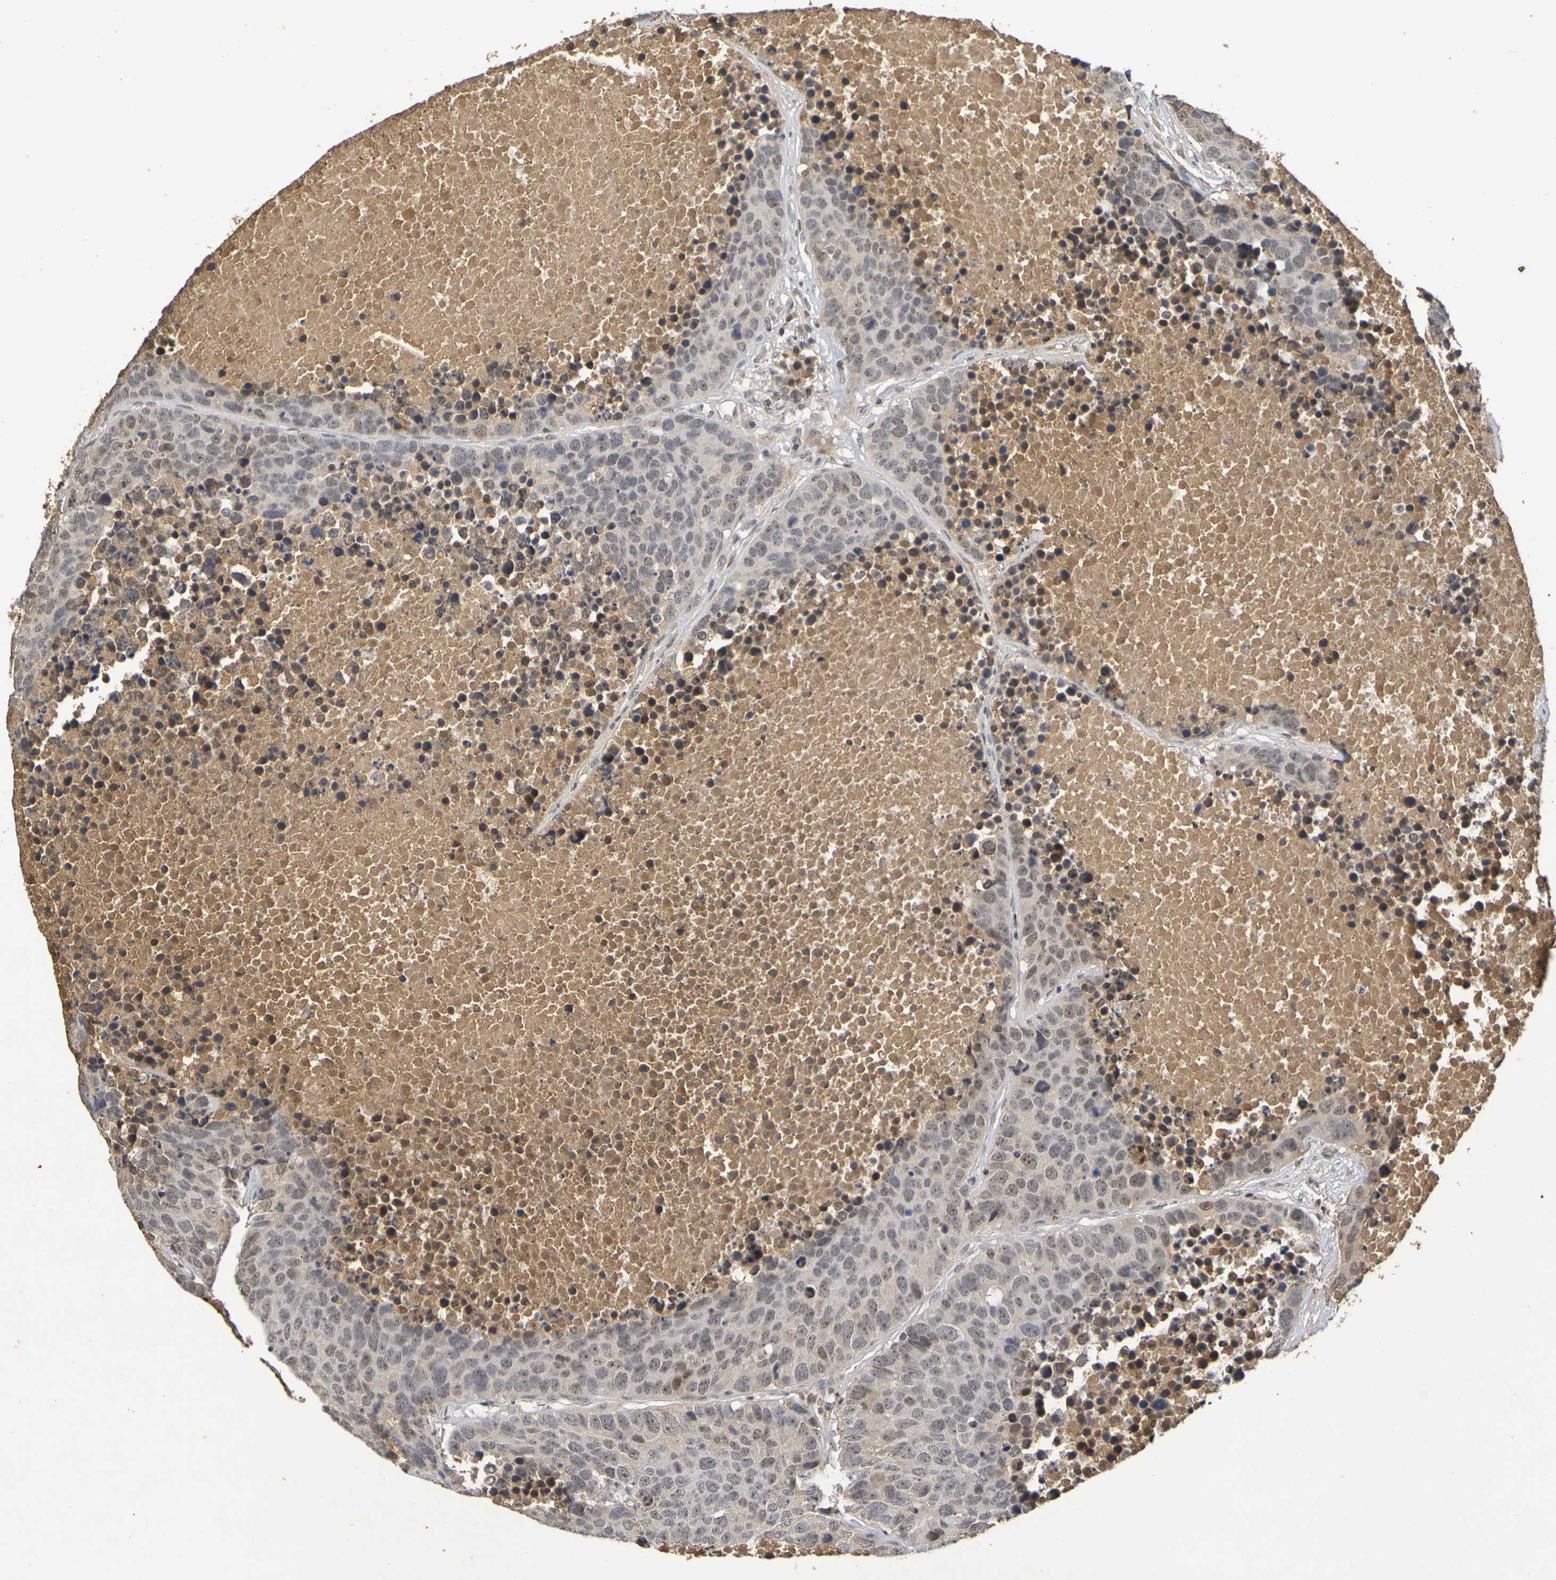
{"staining": {"intensity": "moderate", "quantity": ">75%", "location": "cytoplasmic/membranous,nuclear"}, "tissue": "carcinoid", "cell_type": "Tumor cells", "image_type": "cancer", "snomed": [{"axis": "morphology", "description": "Carcinoid, malignant, NOS"}, {"axis": "topography", "description": "Lung"}], "caption": "Immunohistochemistry (IHC) histopathology image of human carcinoid (malignant) stained for a protein (brown), which displays medium levels of moderate cytoplasmic/membranous and nuclear expression in approximately >75% of tumor cells.", "gene": "TERF2", "patient": {"sex": "male", "age": 60}}